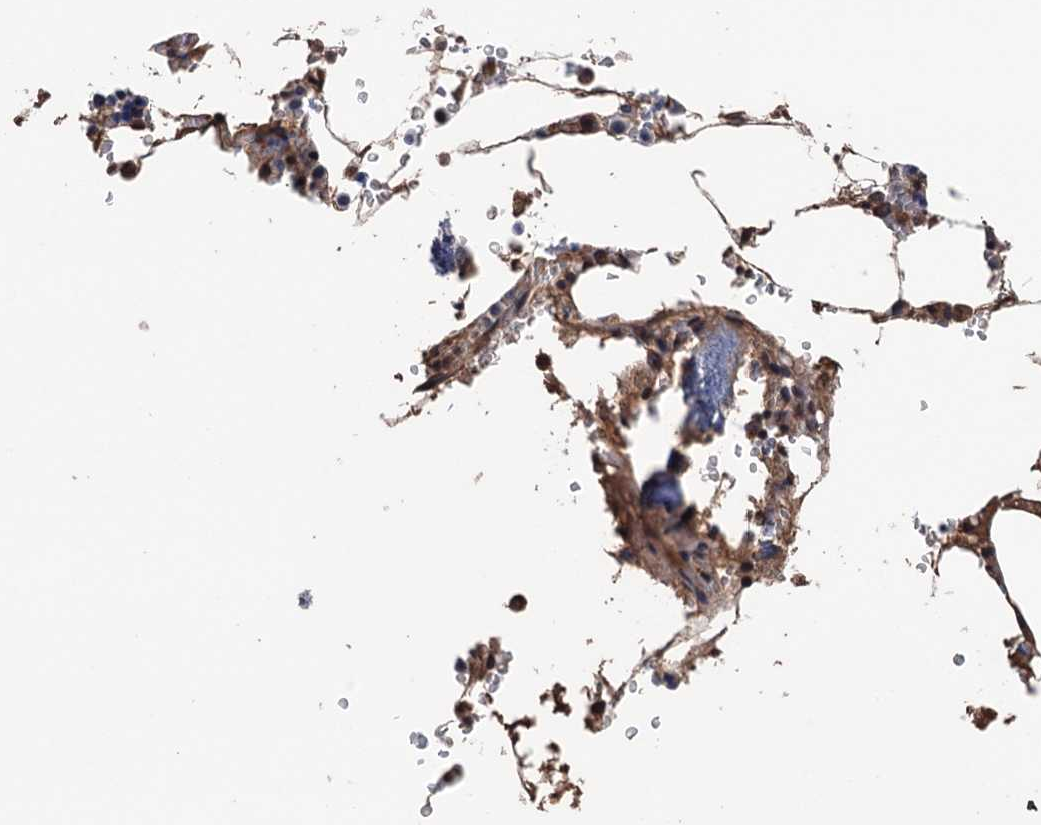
{"staining": {"intensity": "moderate", "quantity": "25%-75%", "location": "cytoplasmic/membranous"}, "tissue": "bone marrow", "cell_type": "Hematopoietic cells", "image_type": "normal", "snomed": [{"axis": "morphology", "description": "Normal tissue, NOS"}, {"axis": "topography", "description": "Bone marrow"}], "caption": "Human bone marrow stained with a brown dye demonstrates moderate cytoplasmic/membranous positive expression in approximately 25%-75% of hematopoietic cells.", "gene": "ART5", "patient": {"sex": "male", "age": 70}}